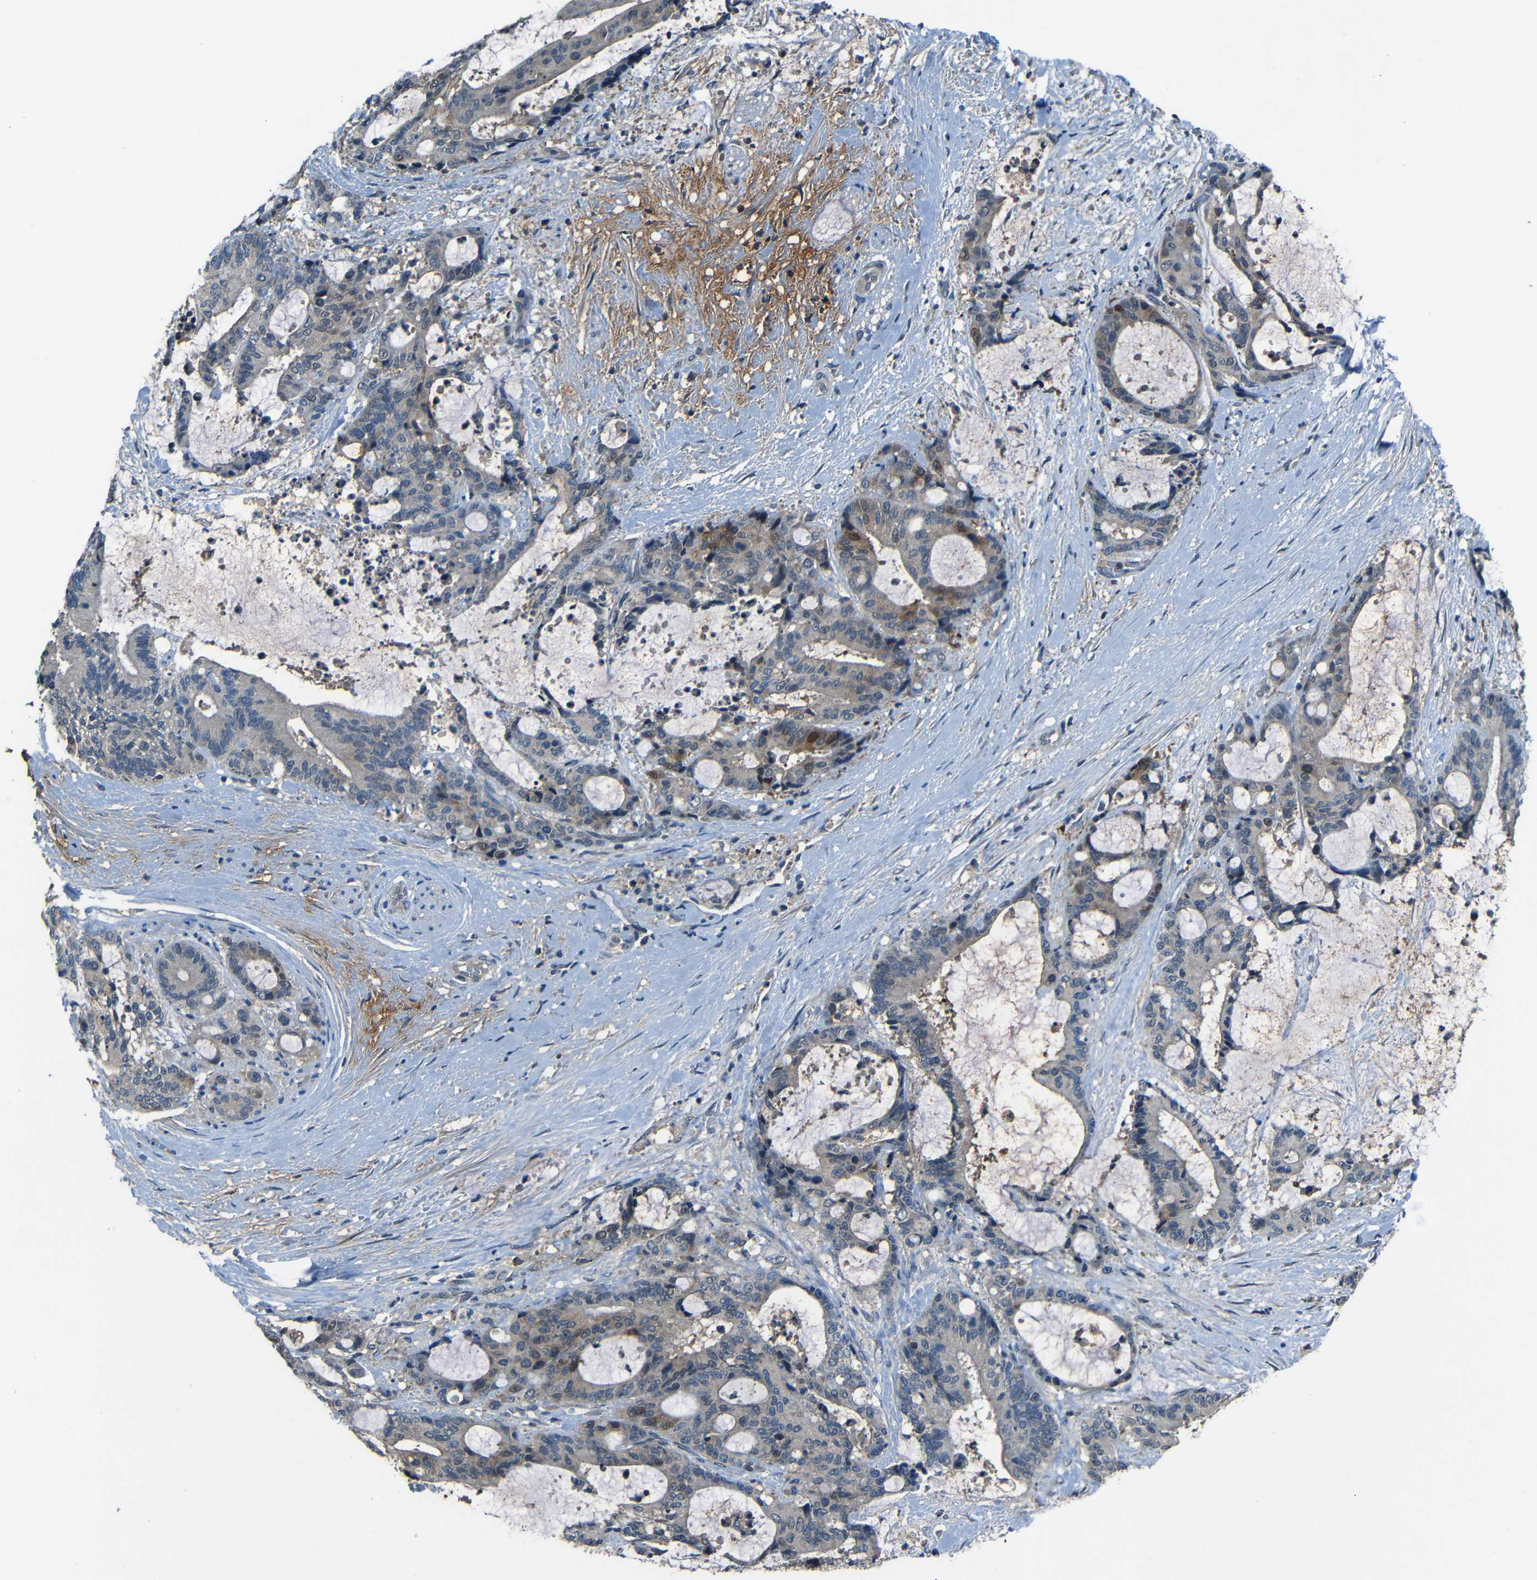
{"staining": {"intensity": "weak", "quantity": "<25%", "location": "cytoplasmic/membranous,nuclear"}, "tissue": "liver cancer", "cell_type": "Tumor cells", "image_type": "cancer", "snomed": [{"axis": "morphology", "description": "Normal tissue, NOS"}, {"axis": "morphology", "description": "Cholangiocarcinoma"}, {"axis": "topography", "description": "Liver"}, {"axis": "topography", "description": "Peripheral nerve tissue"}], "caption": "IHC image of neoplastic tissue: liver cancer (cholangiocarcinoma) stained with DAB displays no significant protein positivity in tumor cells. (Stains: DAB (3,3'-diaminobenzidine) IHC with hematoxylin counter stain, Microscopy: brightfield microscopy at high magnification).", "gene": "SLA", "patient": {"sex": "female", "age": 73}}